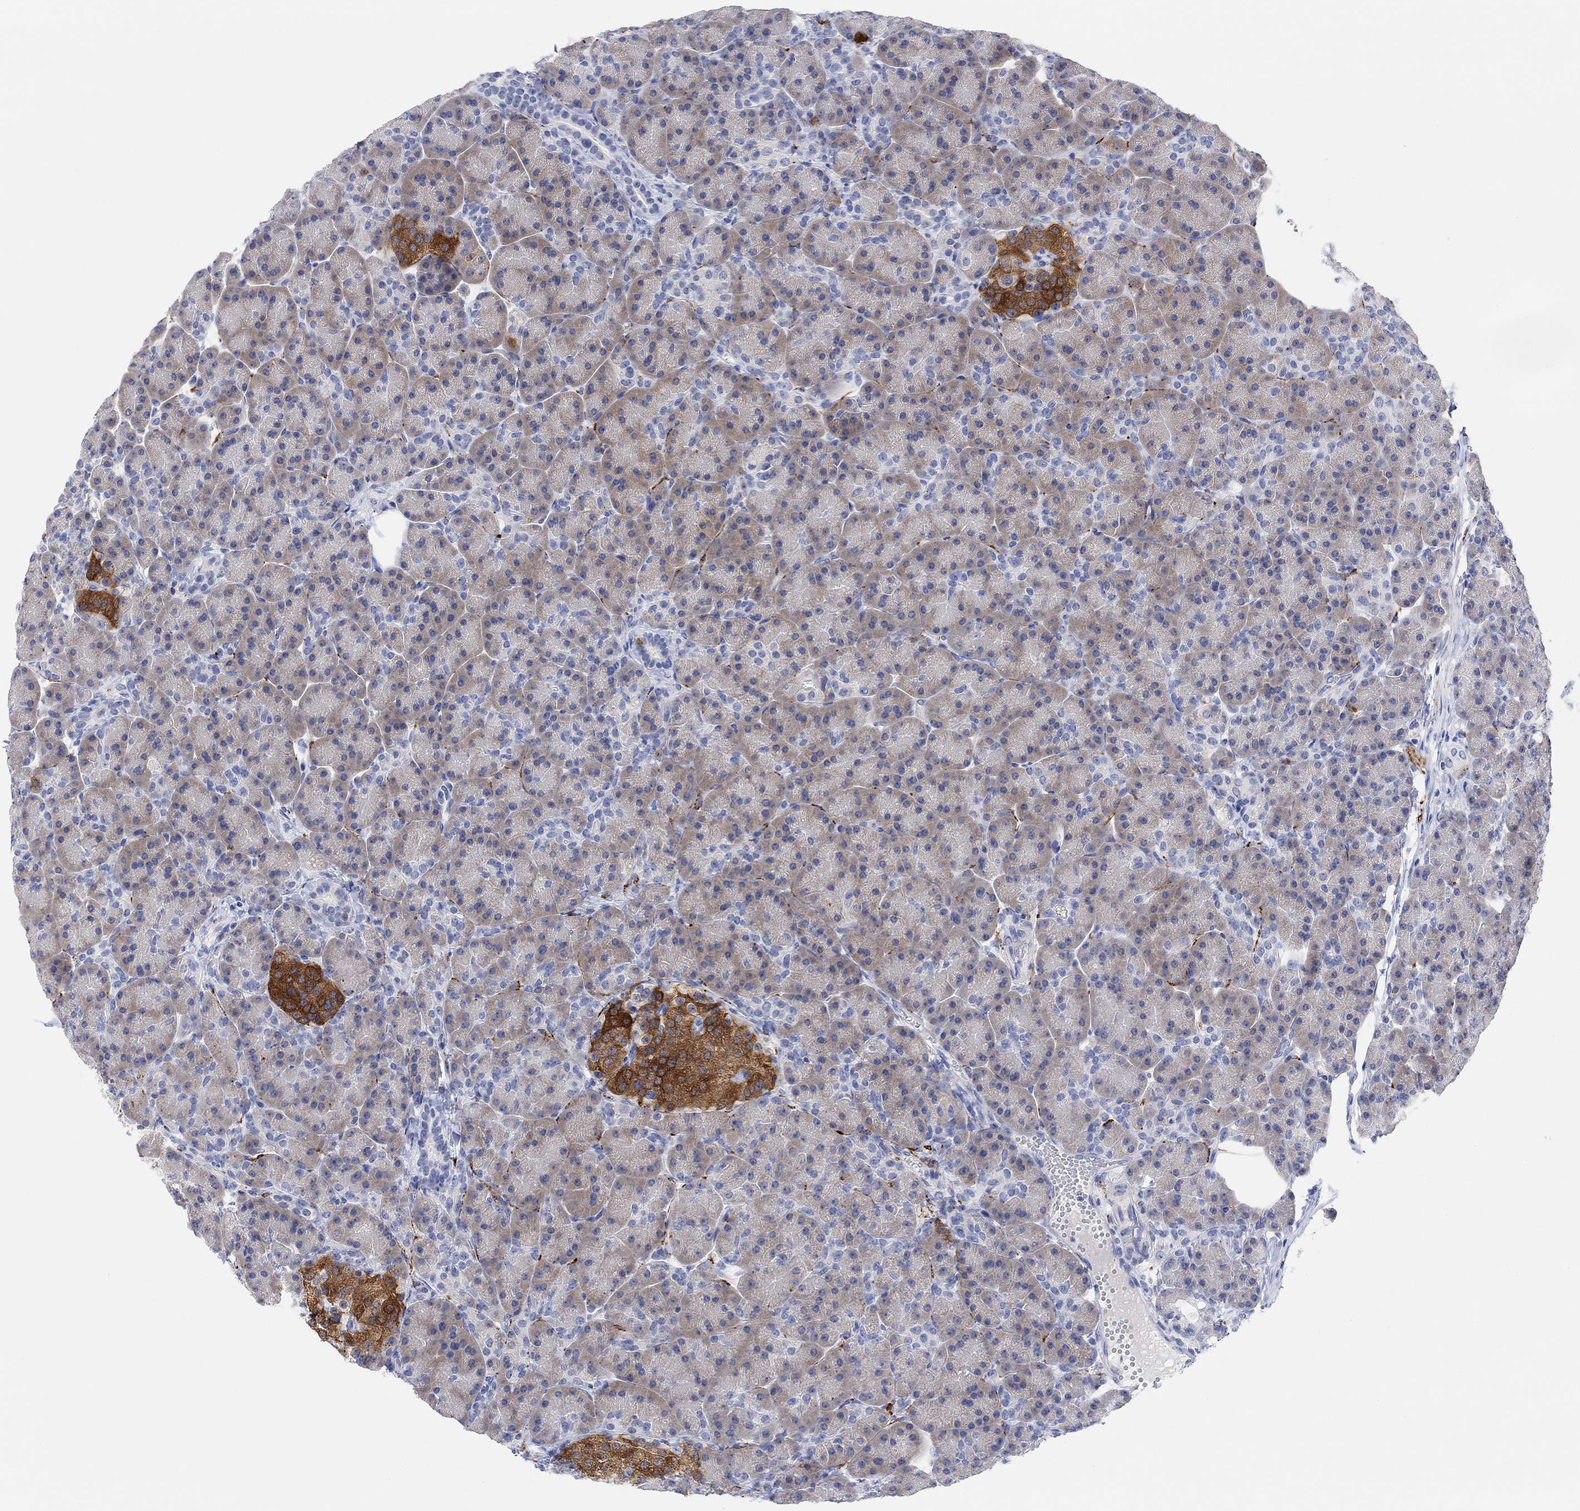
{"staining": {"intensity": "negative", "quantity": "none", "location": "none"}, "tissue": "pancreas", "cell_type": "Exocrine glandular cells", "image_type": "normal", "snomed": [{"axis": "morphology", "description": "Normal tissue, NOS"}, {"axis": "topography", "description": "Pancreas"}], "caption": "High power microscopy image of an immunohistochemistry (IHC) image of normal pancreas, revealing no significant expression in exocrine glandular cells.", "gene": "VAT1L", "patient": {"sex": "female", "age": 63}}